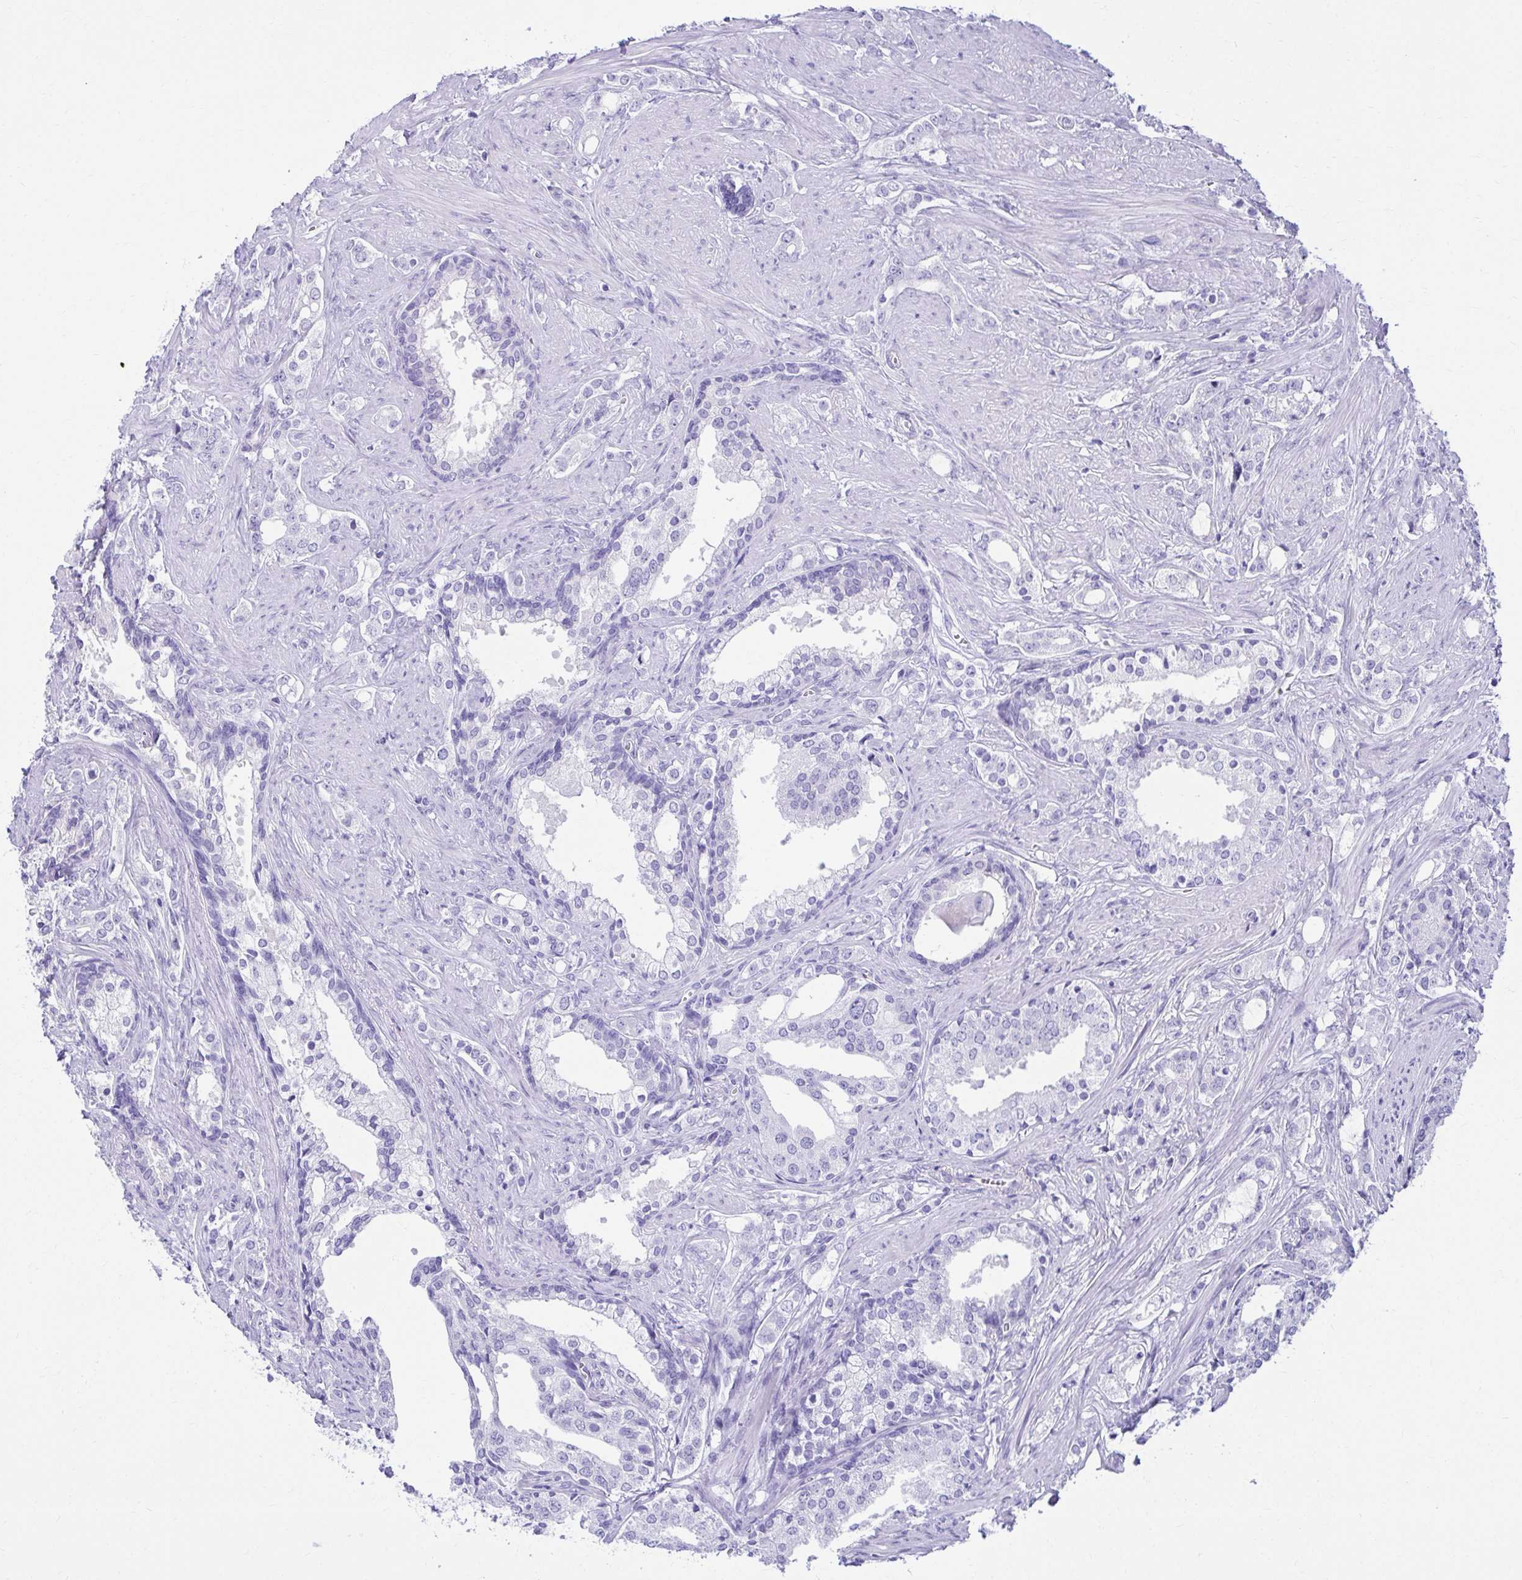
{"staining": {"intensity": "negative", "quantity": "none", "location": "none"}, "tissue": "prostate cancer", "cell_type": "Tumor cells", "image_type": "cancer", "snomed": [{"axis": "morphology", "description": "Adenocarcinoma, Medium grade"}, {"axis": "topography", "description": "Prostate"}], "caption": "IHC histopathology image of human prostate cancer stained for a protein (brown), which exhibits no positivity in tumor cells.", "gene": "ATP4B", "patient": {"sex": "male", "age": 57}}